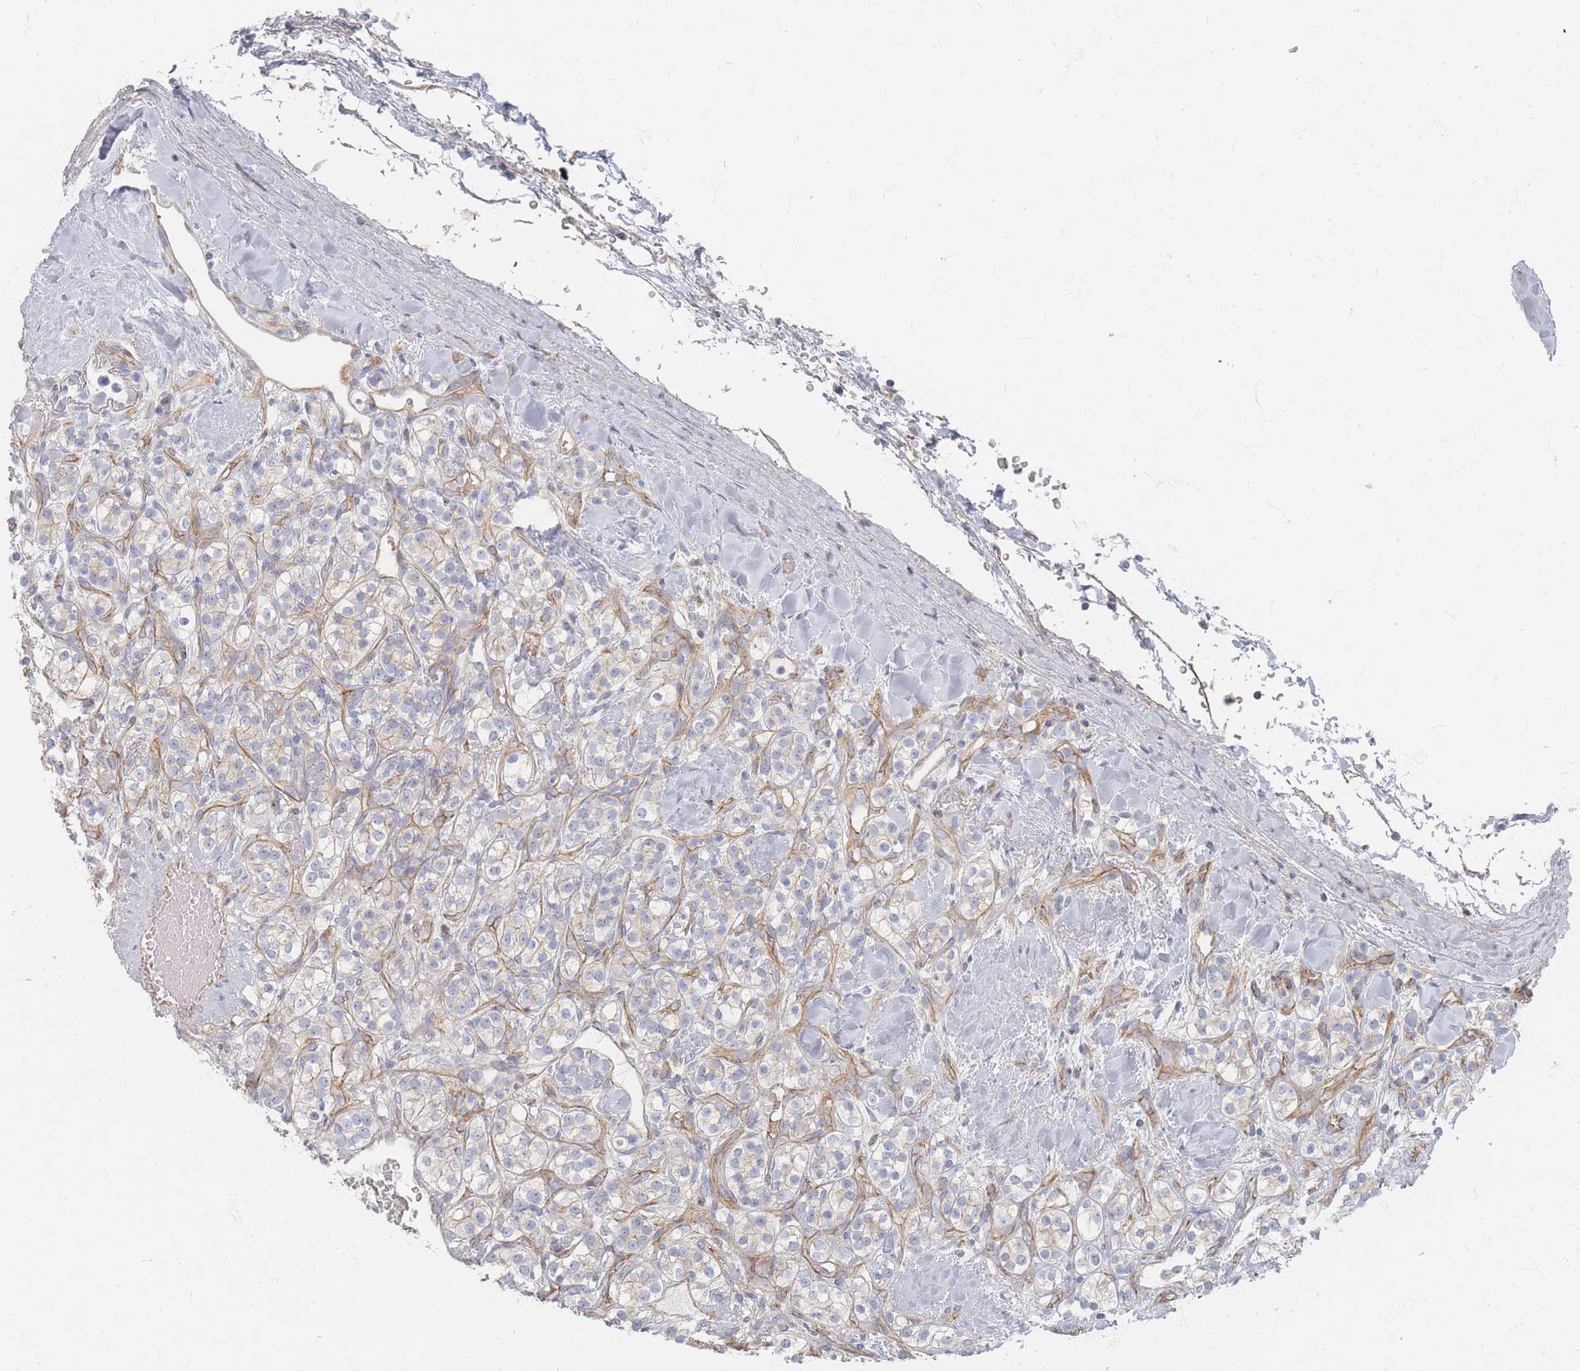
{"staining": {"intensity": "negative", "quantity": "none", "location": "none"}, "tissue": "renal cancer", "cell_type": "Tumor cells", "image_type": "cancer", "snomed": [{"axis": "morphology", "description": "Adenocarcinoma, NOS"}, {"axis": "topography", "description": "Kidney"}], "caption": "DAB (3,3'-diaminobenzidine) immunohistochemical staining of renal cancer (adenocarcinoma) shows no significant expression in tumor cells.", "gene": "GNB1", "patient": {"sex": "male", "age": 77}}